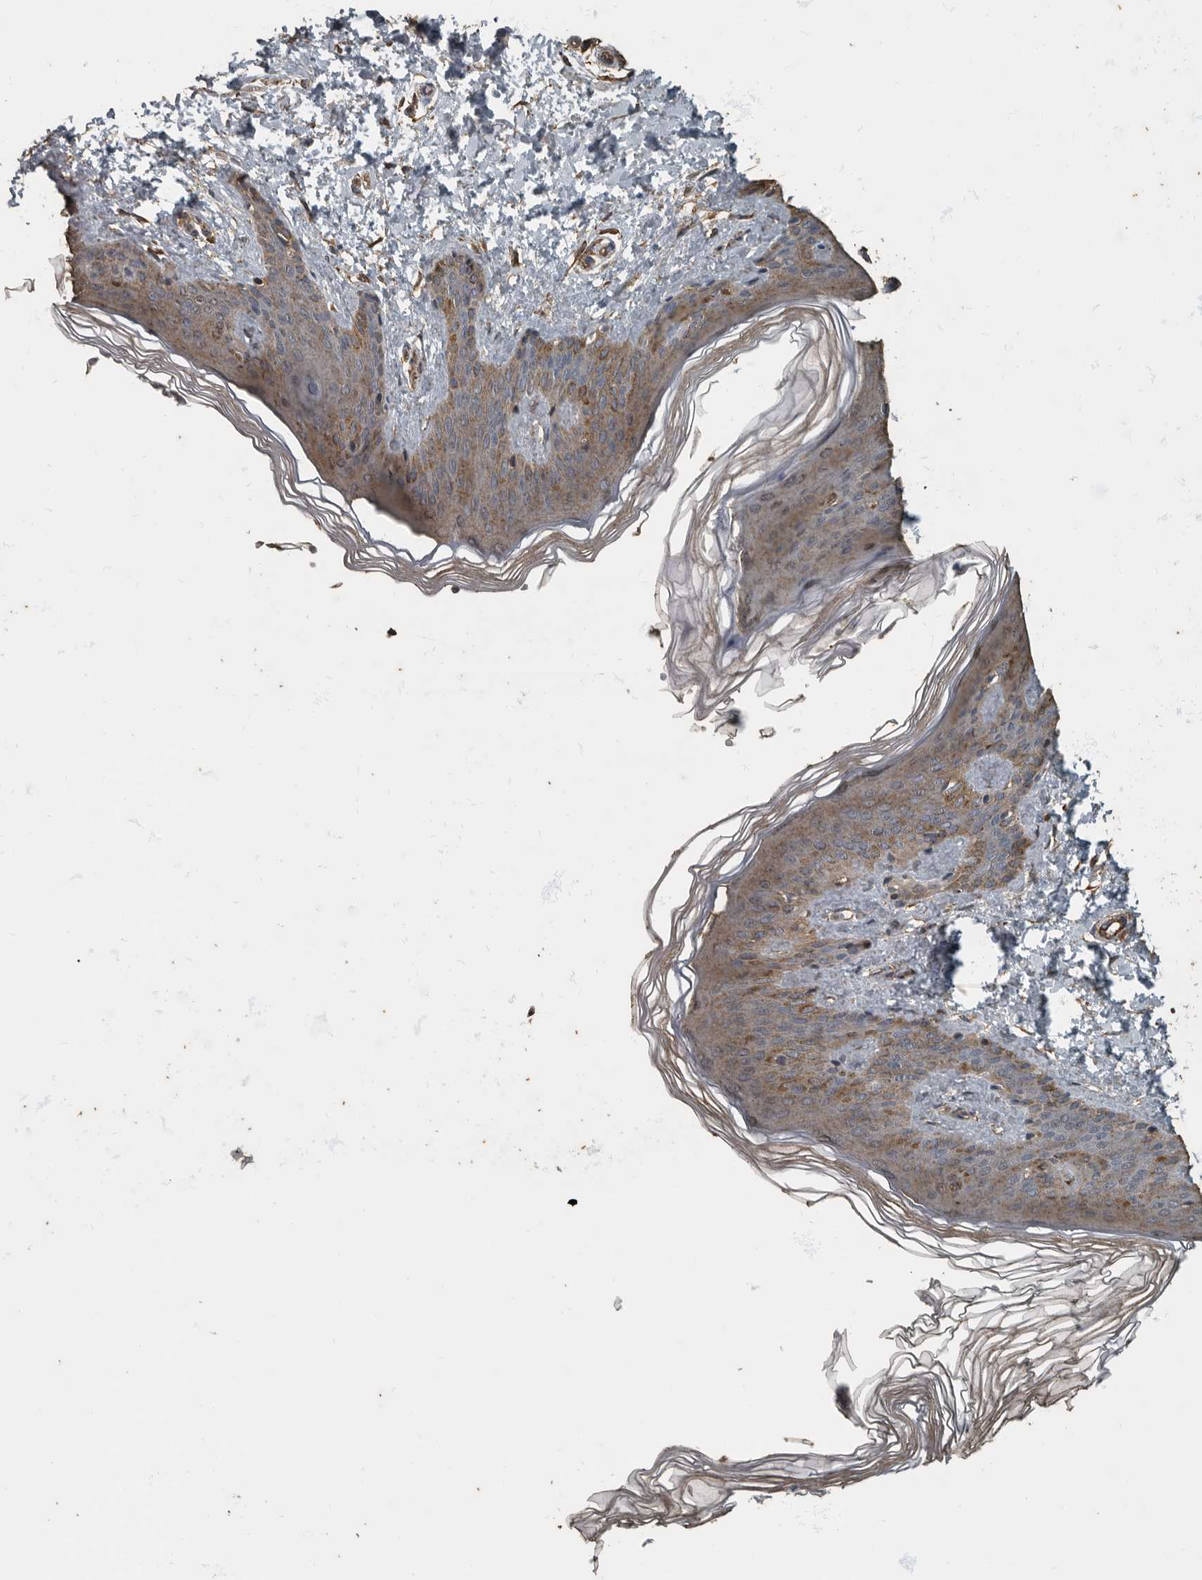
{"staining": {"intensity": "moderate", "quantity": "25%-75%", "location": "cytoplasmic/membranous"}, "tissue": "skin", "cell_type": "Fibroblasts", "image_type": "normal", "snomed": [{"axis": "morphology", "description": "Normal tissue, NOS"}, {"axis": "morphology", "description": "Neoplasm, benign, NOS"}, {"axis": "topography", "description": "Skin"}, {"axis": "topography", "description": "Soft tissue"}], "caption": "Moderate cytoplasmic/membranous staining for a protein is appreciated in about 25%-75% of fibroblasts of benign skin using immunohistochemistry (IHC).", "gene": "IL15RA", "patient": {"sex": "male", "age": 26}}